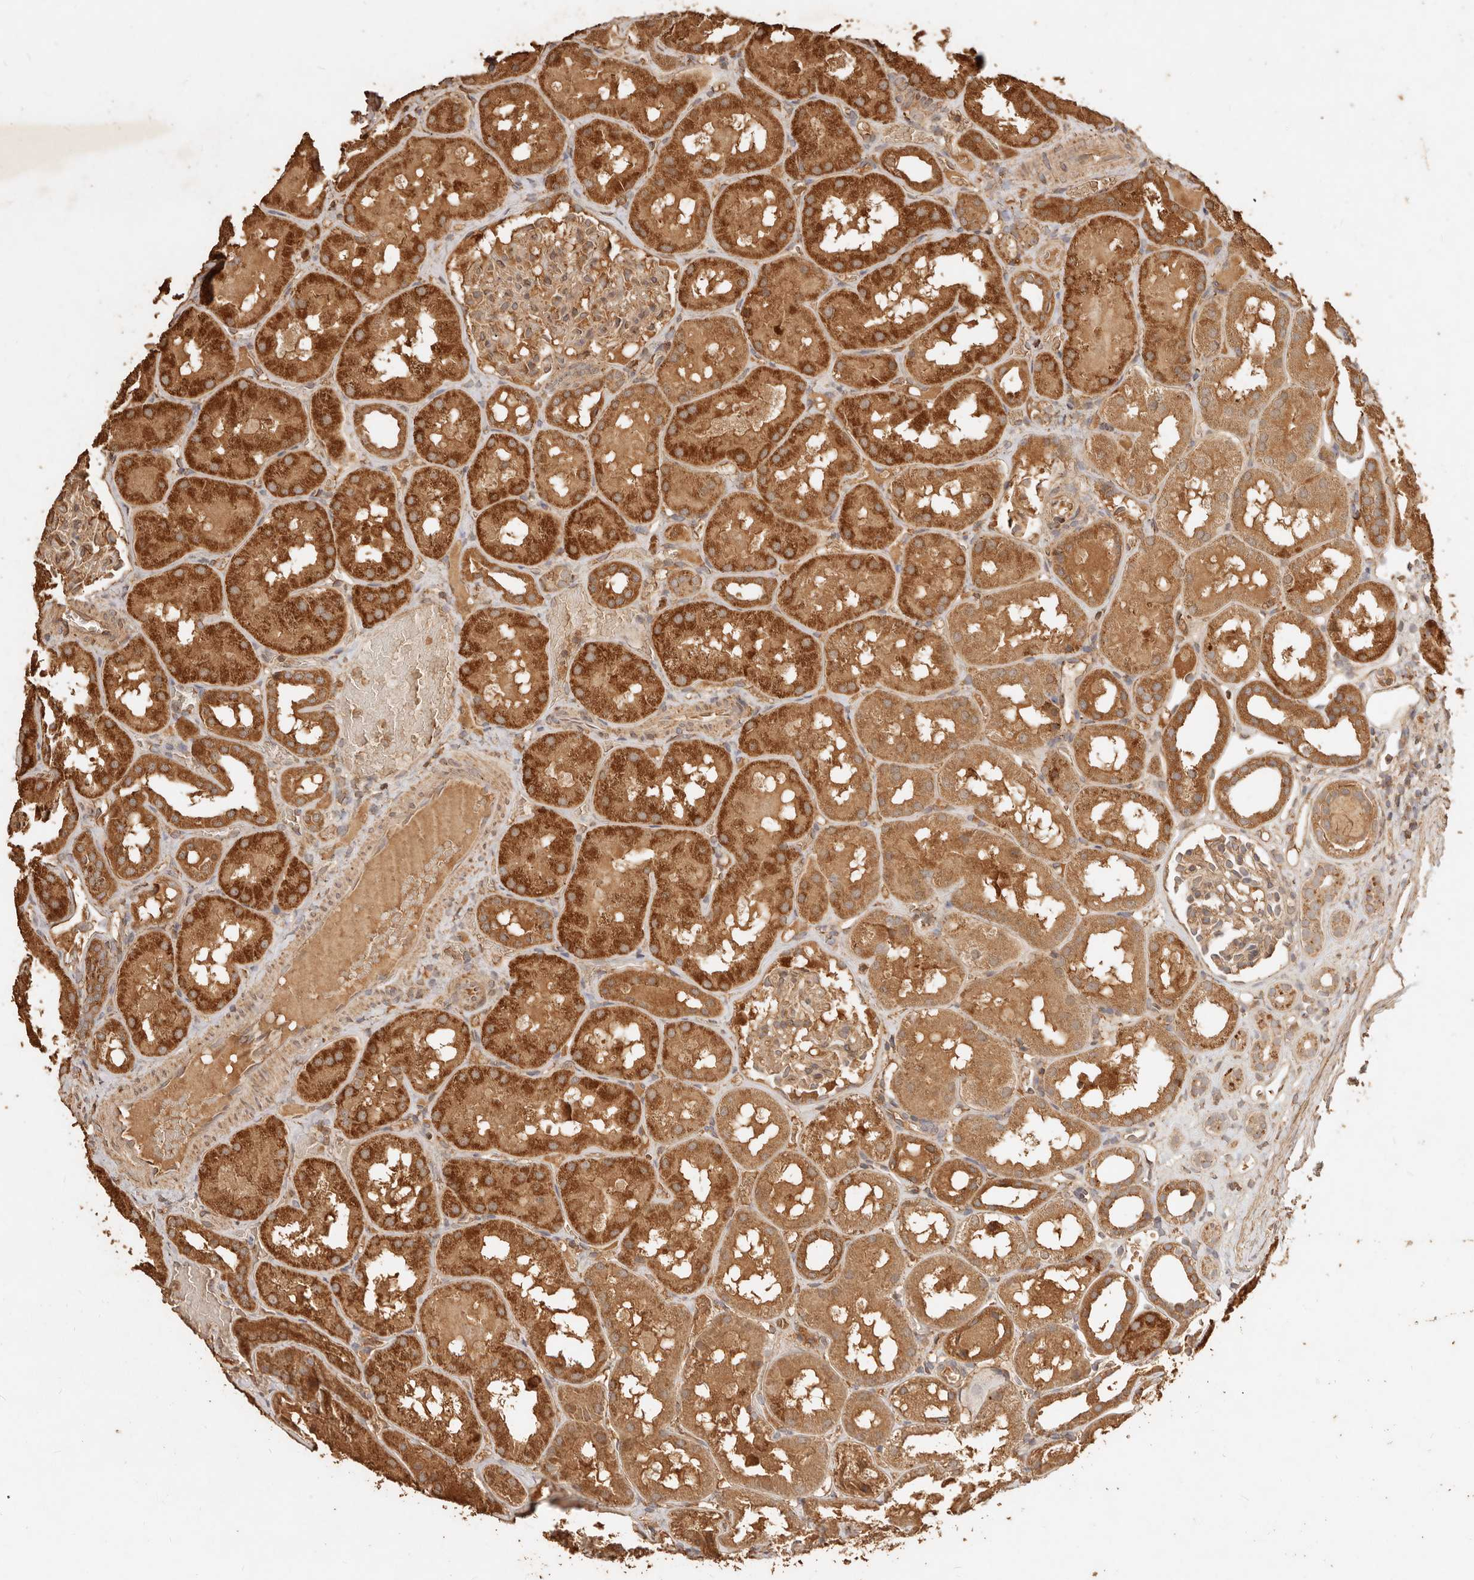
{"staining": {"intensity": "moderate", "quantity": "25%-75%", "location": "cytoplasmic/membranous"}, "tissue": "kidney", "cell_type": "Cells in glomeruli", "image_type": "normal", "snomed": [{"axis": "morphology", "description": "Normal tissue, NOS"}, {"axis": "topography", "description": "Kidney"}, {"axis": "topography", "description": "Urinary bladder"}], "caption": "Brown immunohistochemical staining in normal human kidney shows moderate cytoplasmic/membranous expression in about 25%-75% of cells in glomeruli. (Stains: DAB in brown, nuclei in blue, Microscopy: brightfield microscopy at high magnification).", "gene": "FAM180B", "patient": {"sex": "male", "age": 16}}